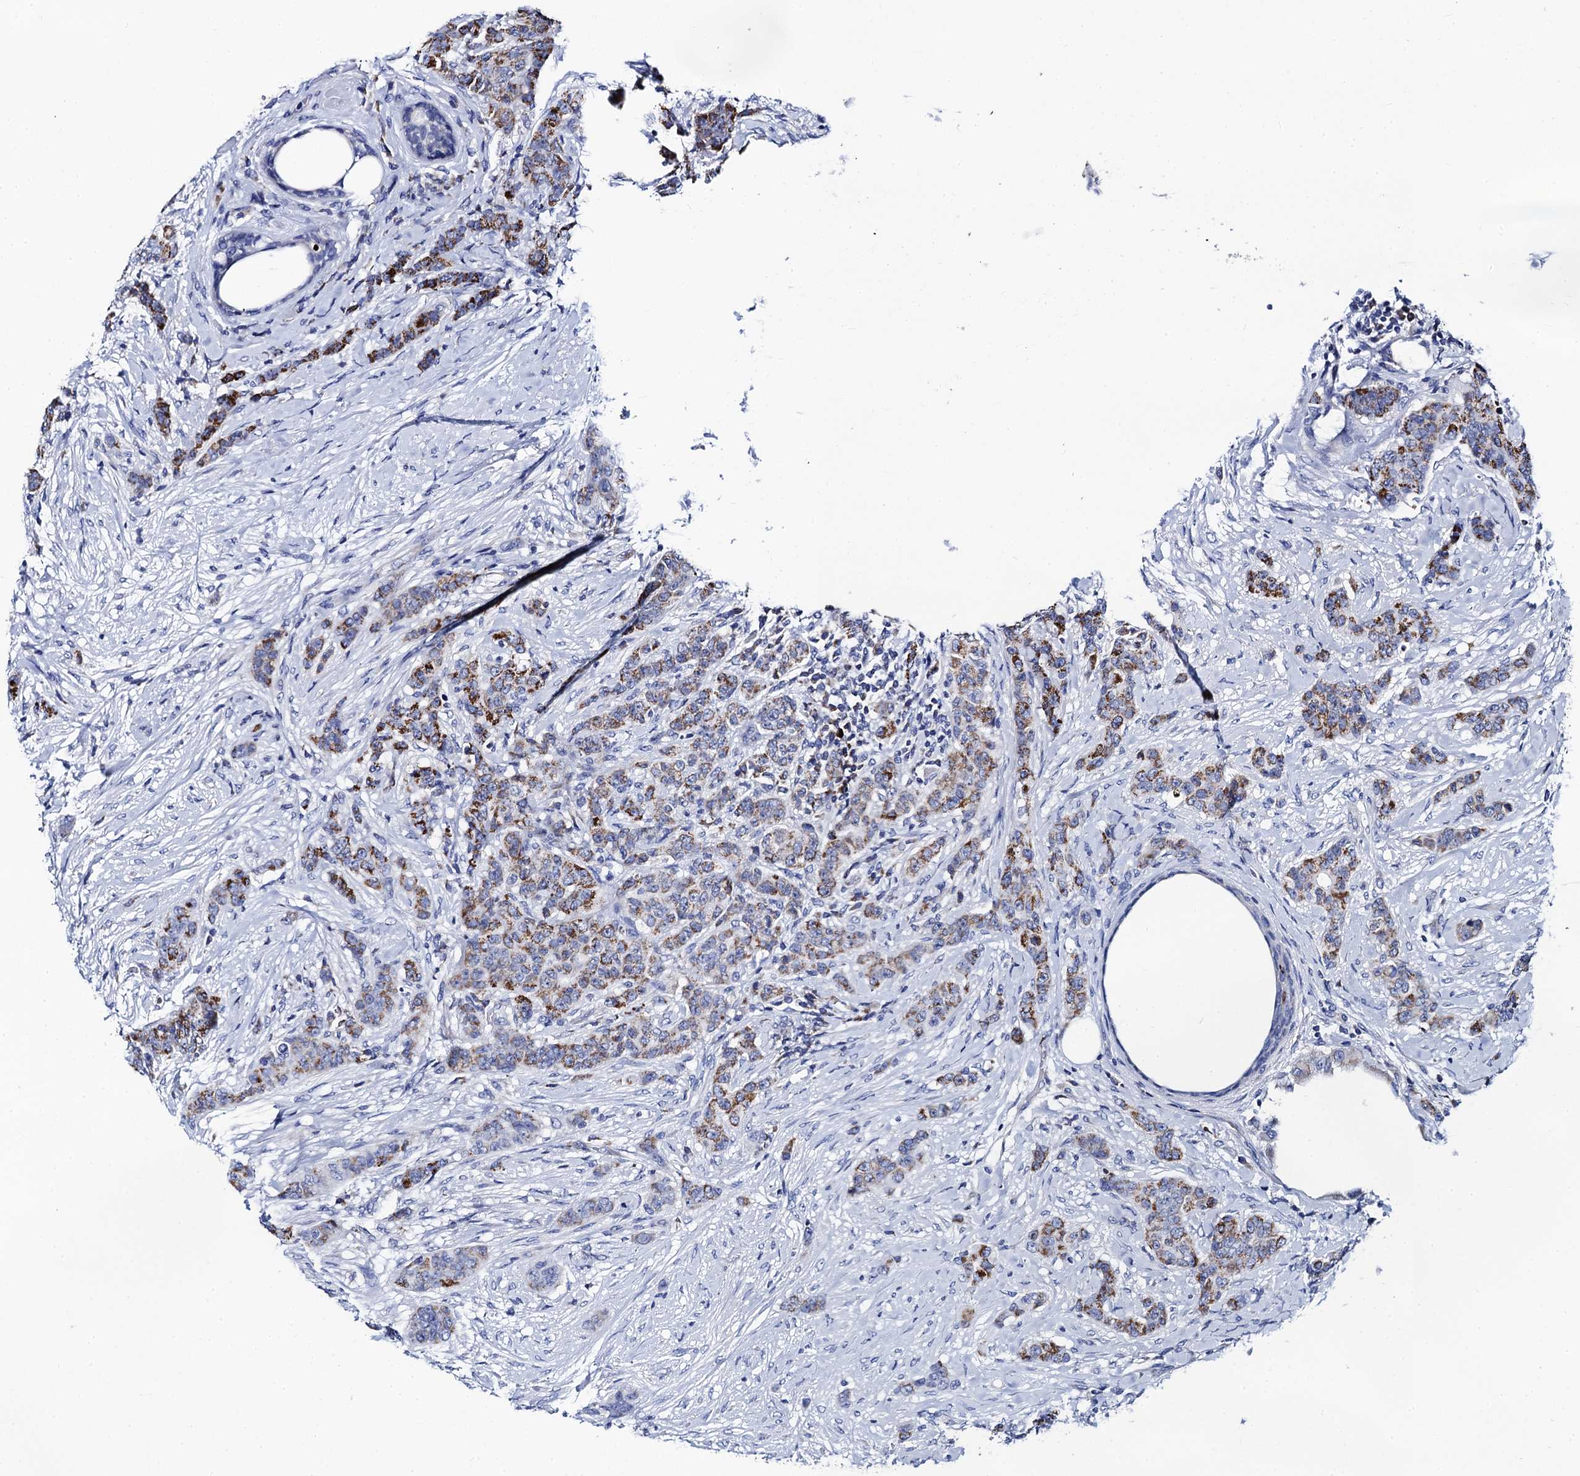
{"staining": {"intensity": "moderate", "quantity": ">75%", "location": "cytoplasmic/membranous"}, "tissue": "breast cancer", "cell_type": "Tumor cells", "image_type": "cancer", "snomed": [{"axis": "morphology", "description": "Duct carcinoma"}, {"axis": "topography", "description": "Breast"}], "caption": "High-magnification brightfield microscopy of breast cancer stained with DAB (3,3'-diaminobenzidine) (brown) and counterstained with hematoxylin (blue). tumor cells exhibit moderate cytoplasmic/membranous expression is identified in about>75% of cells.", "gene": "ACADSB", "patient": {"sex": "female", "age": 40}}